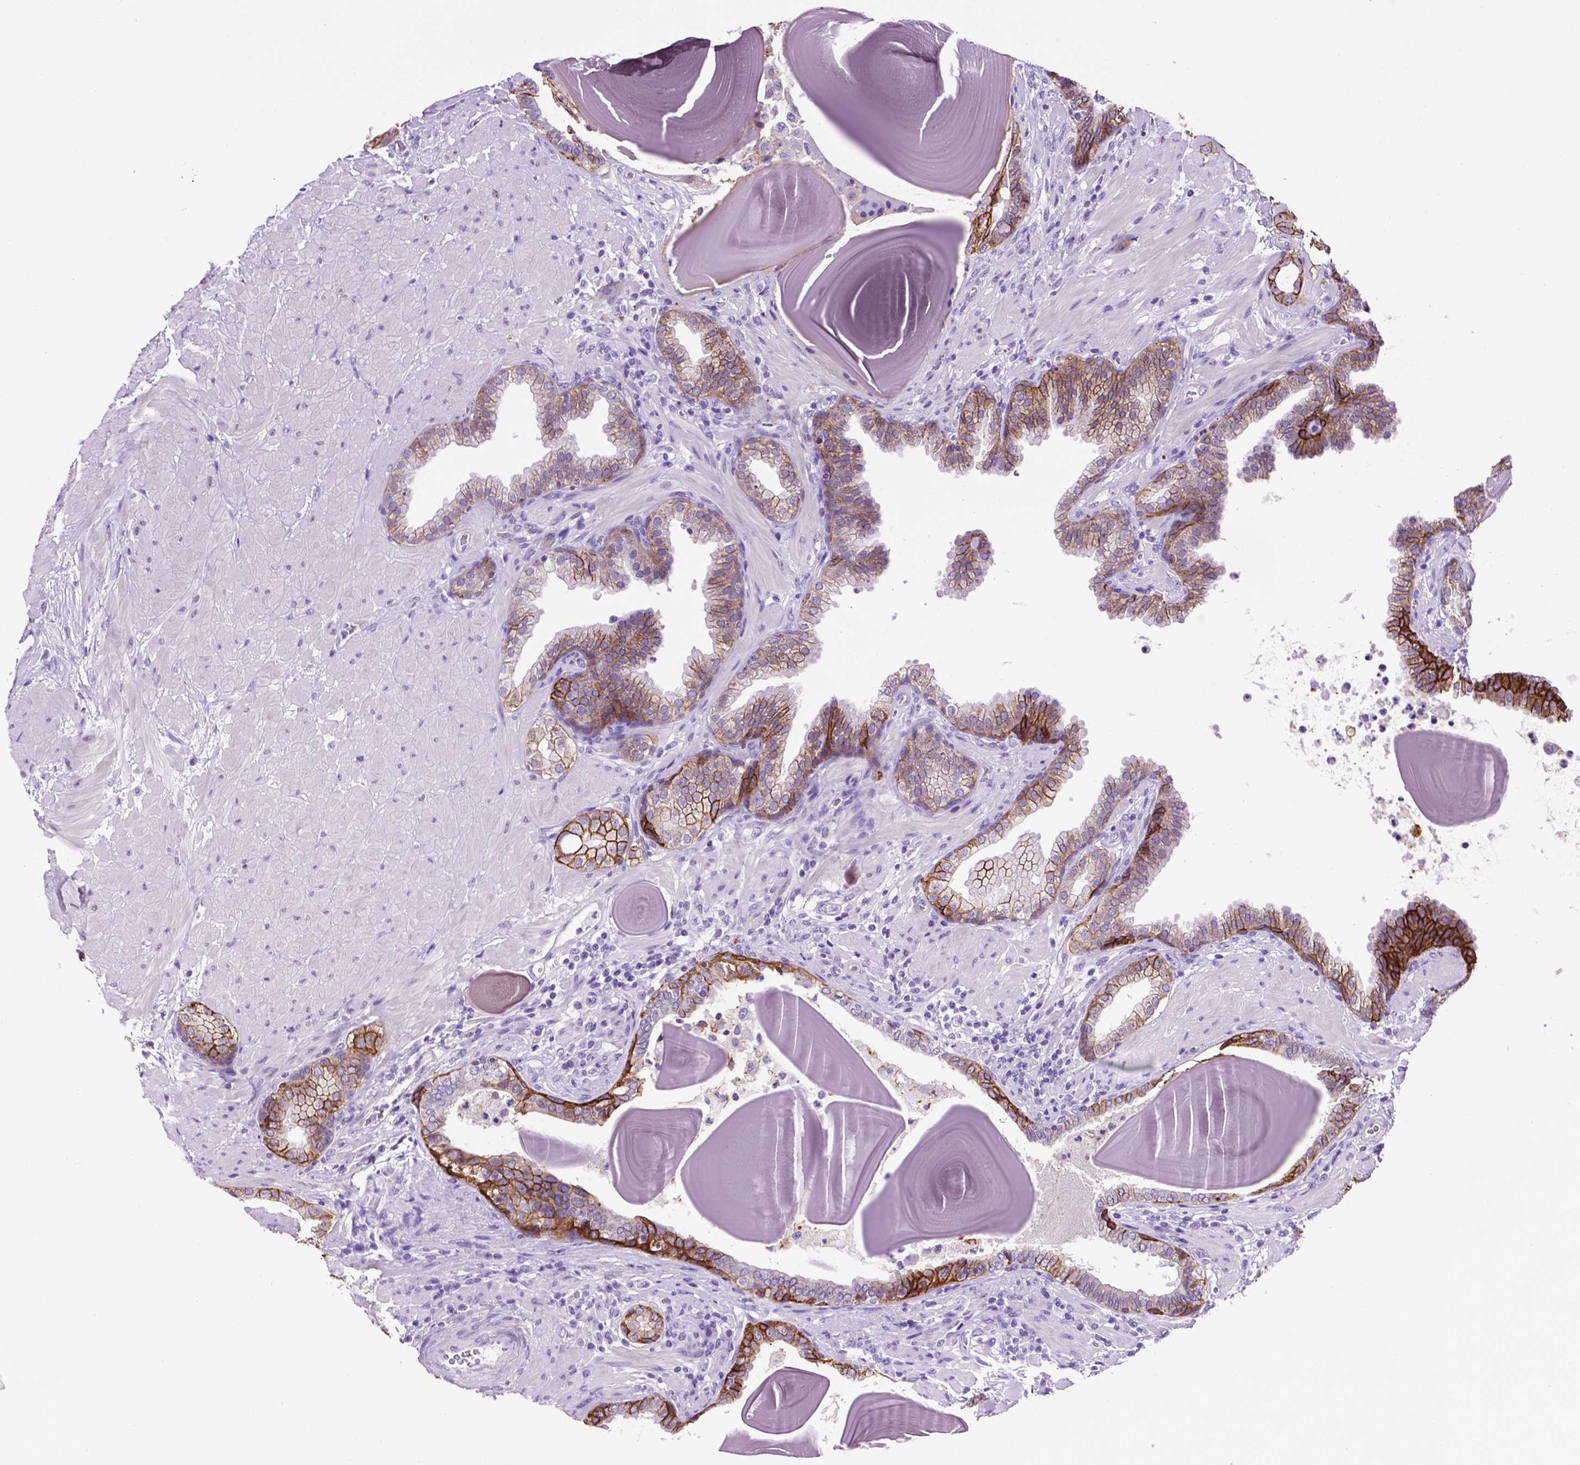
{"staining": {"intensity": "moderate", "quantity": ">75%", "location": "cytoplasmic/membranous"}, "tissue": "prostate cancer", "cell_type": "Tumor cells", "image_type": "cancer", "snomed": [{"axis": "morphology", "description": "Adenocarcinoma, Low grade"}, {"axis": "topography", "description": "Prostate"}], "caption": "Prostate low-grade adenocarcinoma stained with a brown dye demonstrates moderate cytoplasmic/membranous positive positivity in about >75% of tumor cells.", "gene": "TACSTD2", "patient": {"sex": "male", "age": 57}}